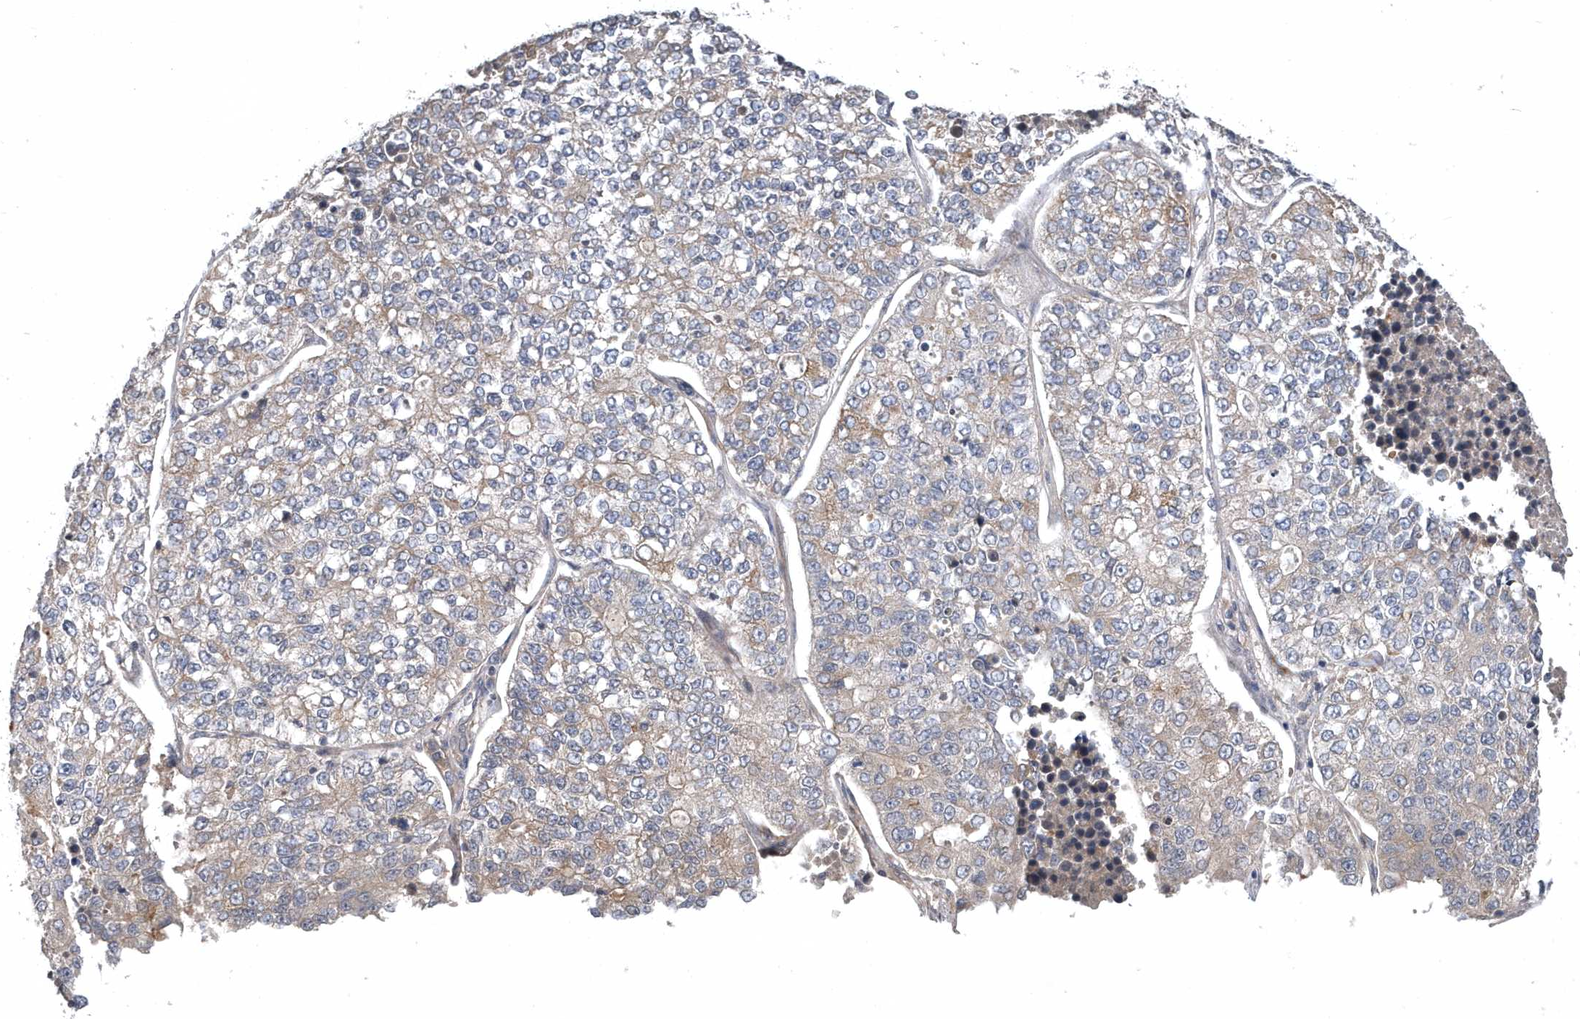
{"staining": {"intensity": "weak", "quantity": "25%-75%", "location": "cytoplasmic/membranous"}, "tissue": "lung cancer", "cell_type": "Tumor cells", "image_type": "cancer", "snomed": [{"axis": "morphology", "description": "Adenocarcinoma, NOS"}, {"axis": "topography", "description": "Lung"}], "caption": "Immunohistochemical staining of lung cancer displays weak cytoplasmic/membranous protein positivity in approximately 25%-75% of tumor cells. Immunohistochemistry (ihc) stains the protein in brown and the nuclei are stained blue.", "gene": "HMGCS1", "patient": {"sex": "male", "age": 49}}